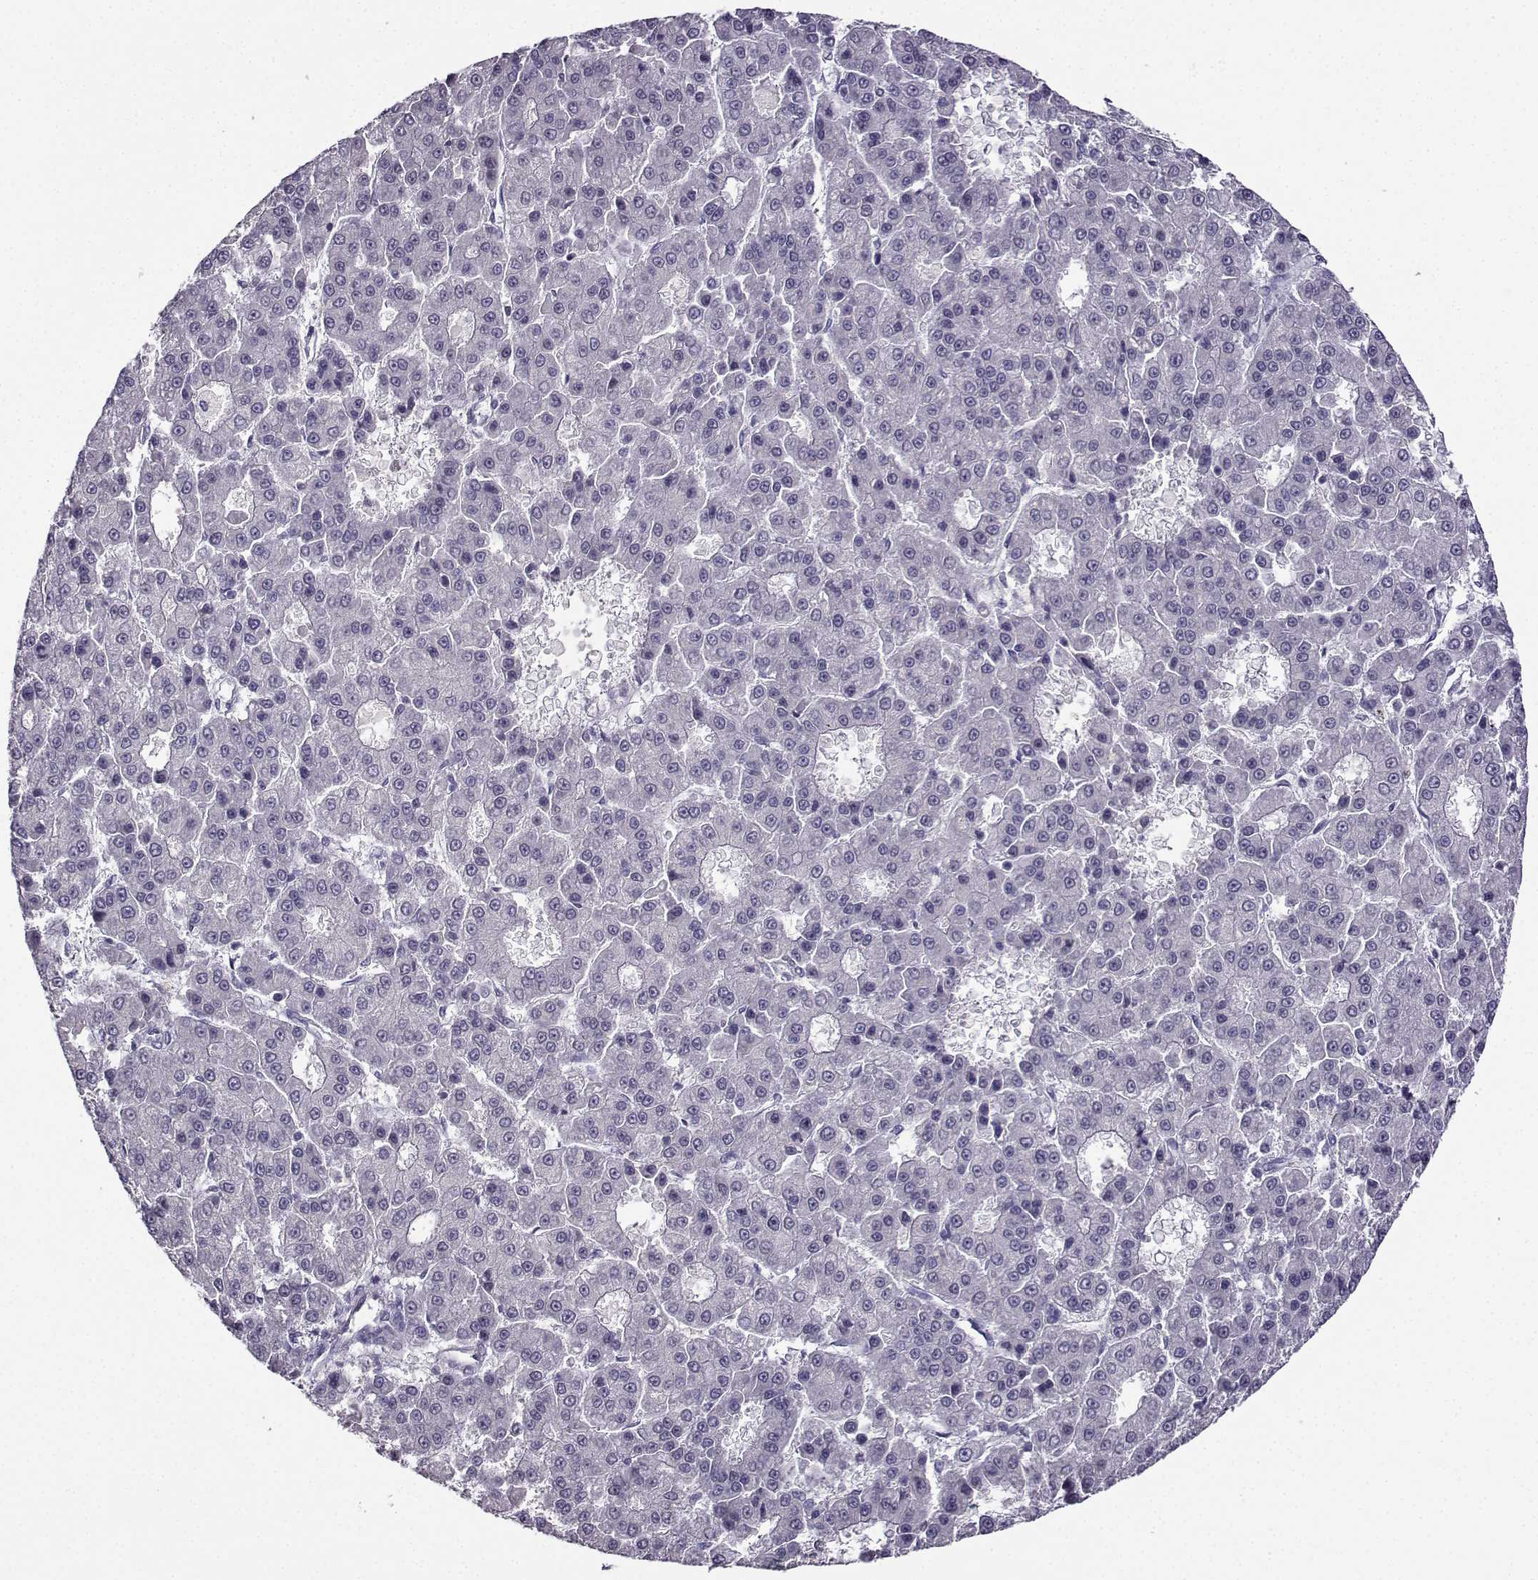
{"staining": {"intensity": "negative", "quantity": "none", "location": "none"}, "tissue": "liver cancer", "cell_type": "Tumor cells", "image_type": "cancer", "snomed": [{"axis": "morphology", "description": "Carcinoma, Hepatocellular, NOS"}, {"axis": "topography", "description": "Liver"}], "caption": "This image is of liver cancer stained with immunohistochemistry to label a protein in brown with the nuclei are counter-stained blue. There is no positivity in tumor cells.", "gene": "CRYBB1", "patient": {"sex": "male", "age": 70}}